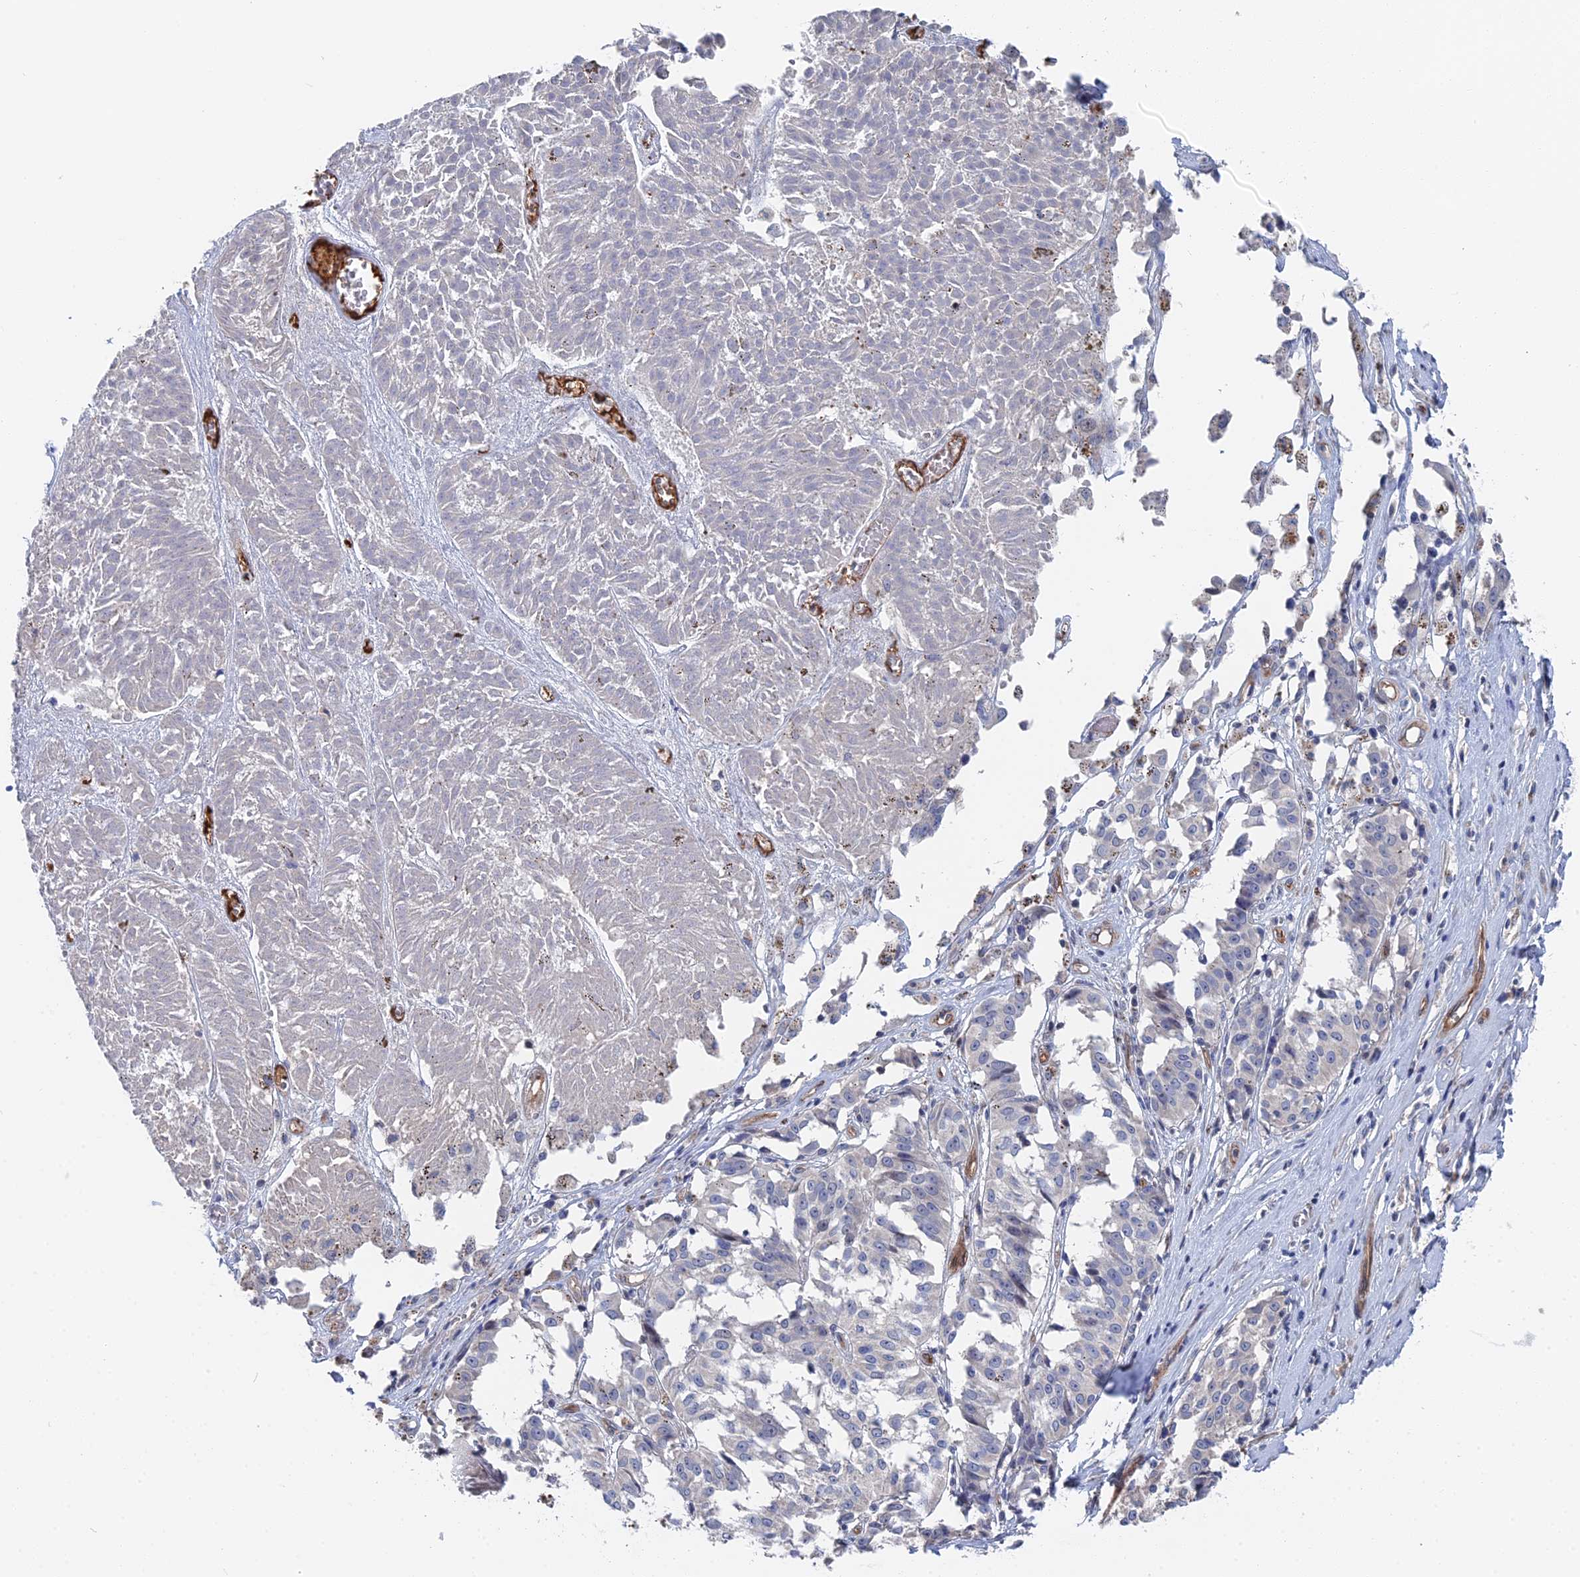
{"staining": {"intensity": "negative", "quantity": "none", "location": "none"}, "tissue": "melanoma", "cell_type": "Tumor cells", "image_type": "cancer", "snomed": [{"axis": "morphology", "description": "Malignant melanoma, NOS"}, {"axis": "topography", "description": "Skin"}], "caption": "An immunohistochemistry (IHC) photomicrograph of melanoma is shown. There is no staining in tumor cells of melanoma.", "gene": "MTHFSD", "patient": {"sex": "female", "age": 72}}